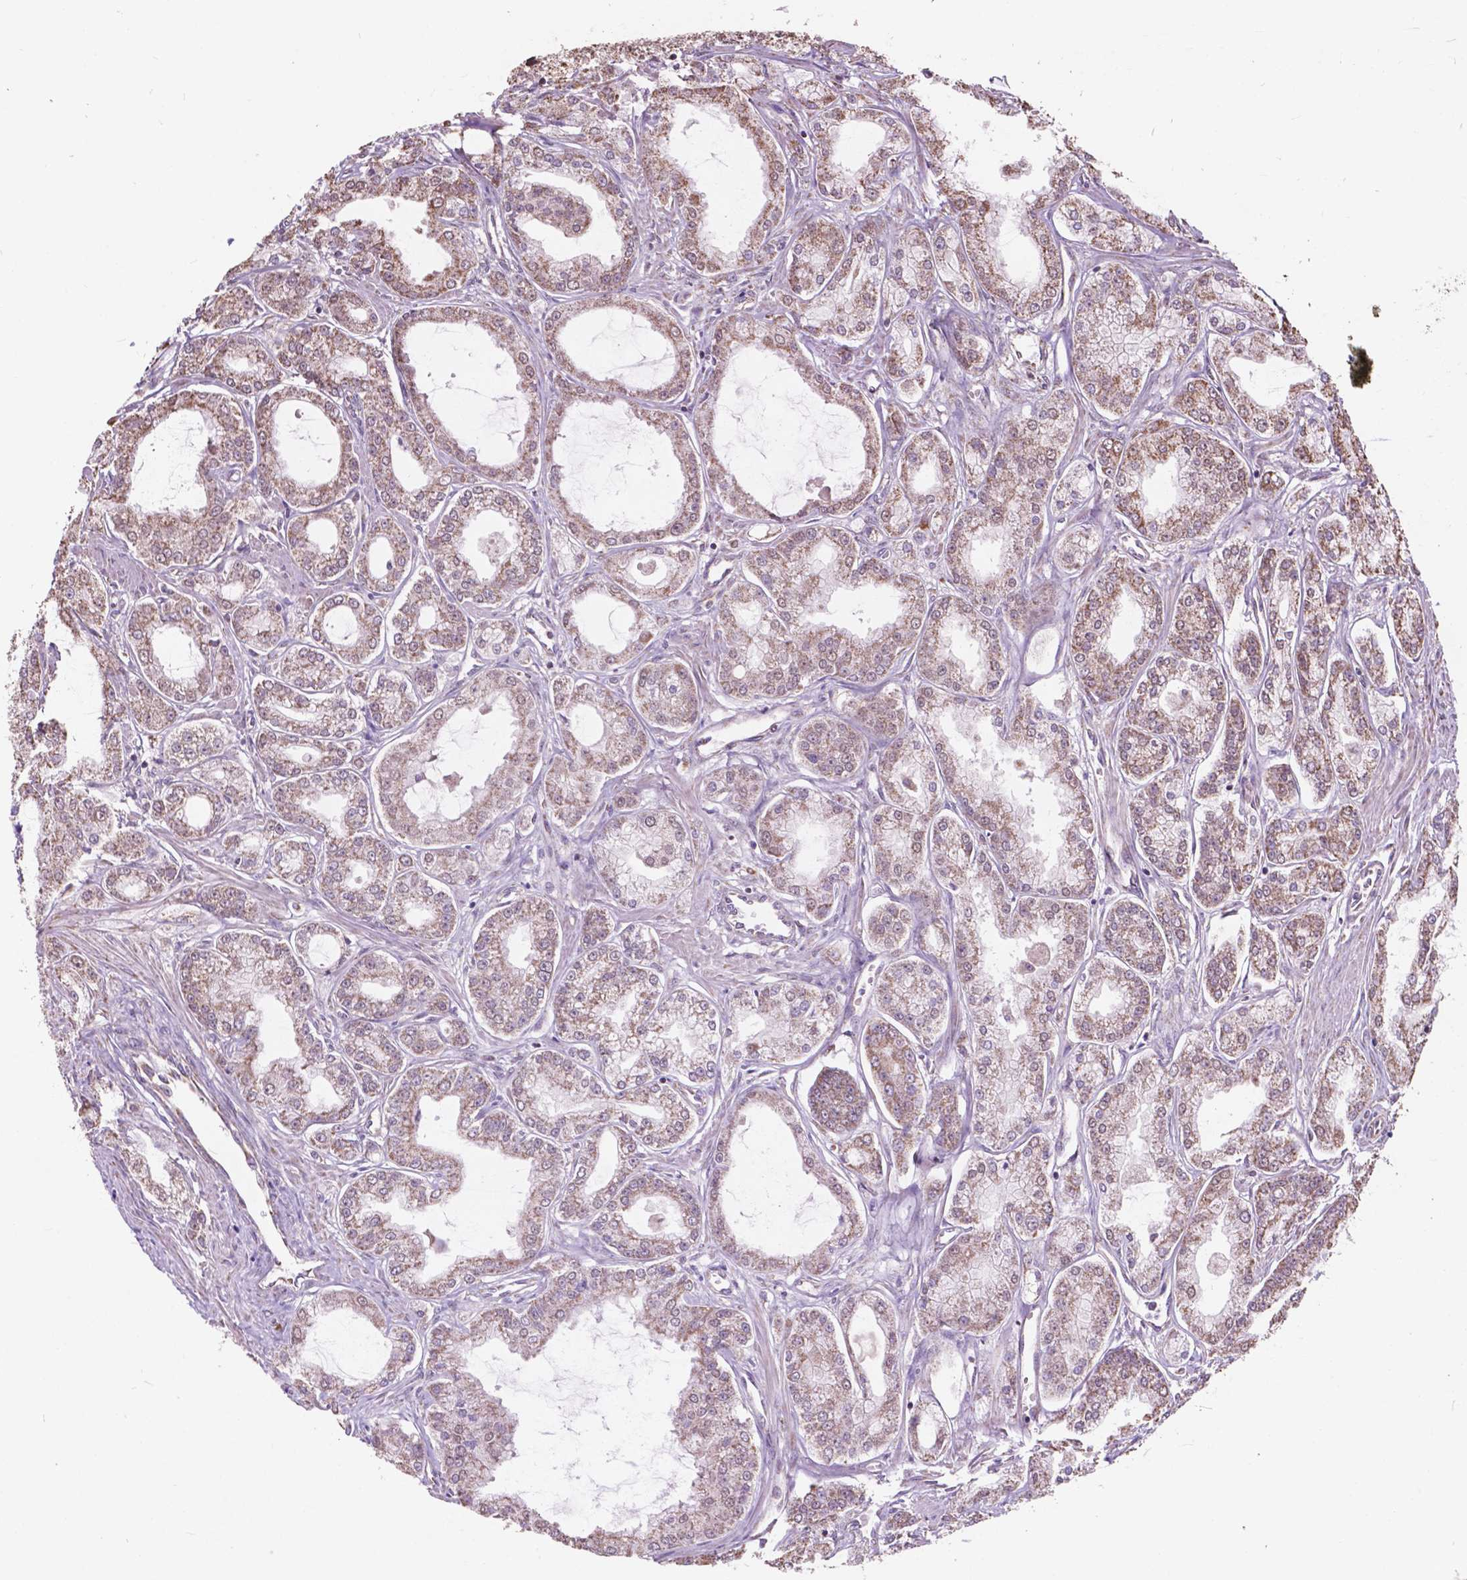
{"staining": {"intensity": "moderate", "quantity": ">75%", "location": "cytoplasmic/membranous,nuclear"}, "tissue": "prostate cancer", "cell_type": "Tumor cells", "image_type": "cancer", "snomed": [{"axis": "morphology", "description": "Adenocarcinoma, NOS"}, {"axis": "topography", "description": "Prostate"}], "caption": "The immunohistochemical stain highlights moderate cytoplasmic/membranous and nuclear positivity in tumor cells of prostate adenocarcinoma tissue.", "gene": "SCOC", "patient": {"sex": "male", "age": 71}}